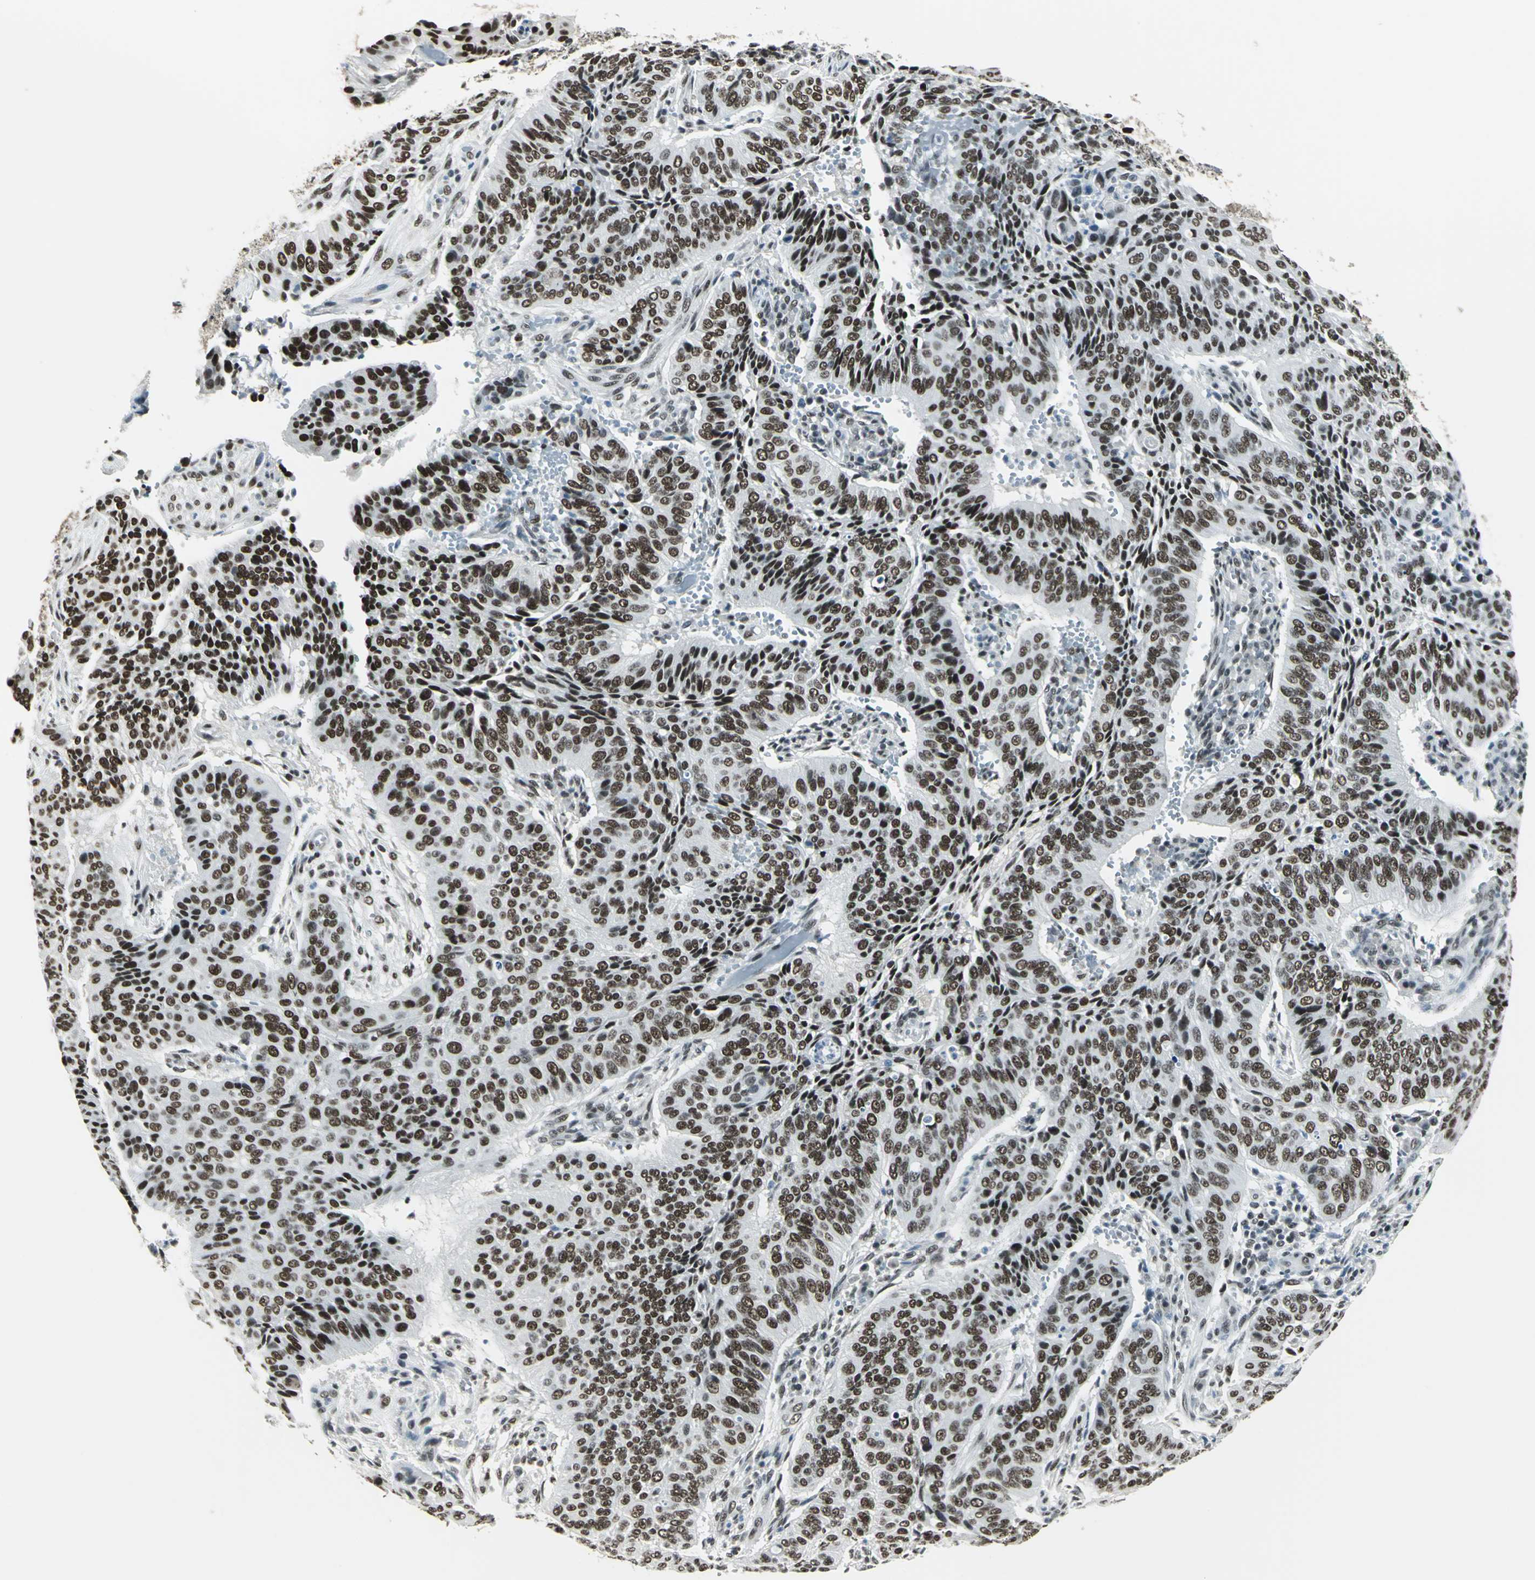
{"staining": {"intensity": "strong", "quantity": ">75%", "location": "nuclear"}, "tissue": "cervical cancer", "cell_type": "Tumor cells", "image_type": "cancer", "snomed": [{"axis": "morphology", "description": "Squamous cell carcinoma, NOS"}, {"axis": "topography", "description": "Cervix"}], "caption": "Squamous cell carcinoma (cervical) tissue reveals strong nuclear positivity in about >75% of tumor cells, visualized by immunohistochemistry.", "gene": "ADNP", "patient": {"sex": "female", "age": 39}}